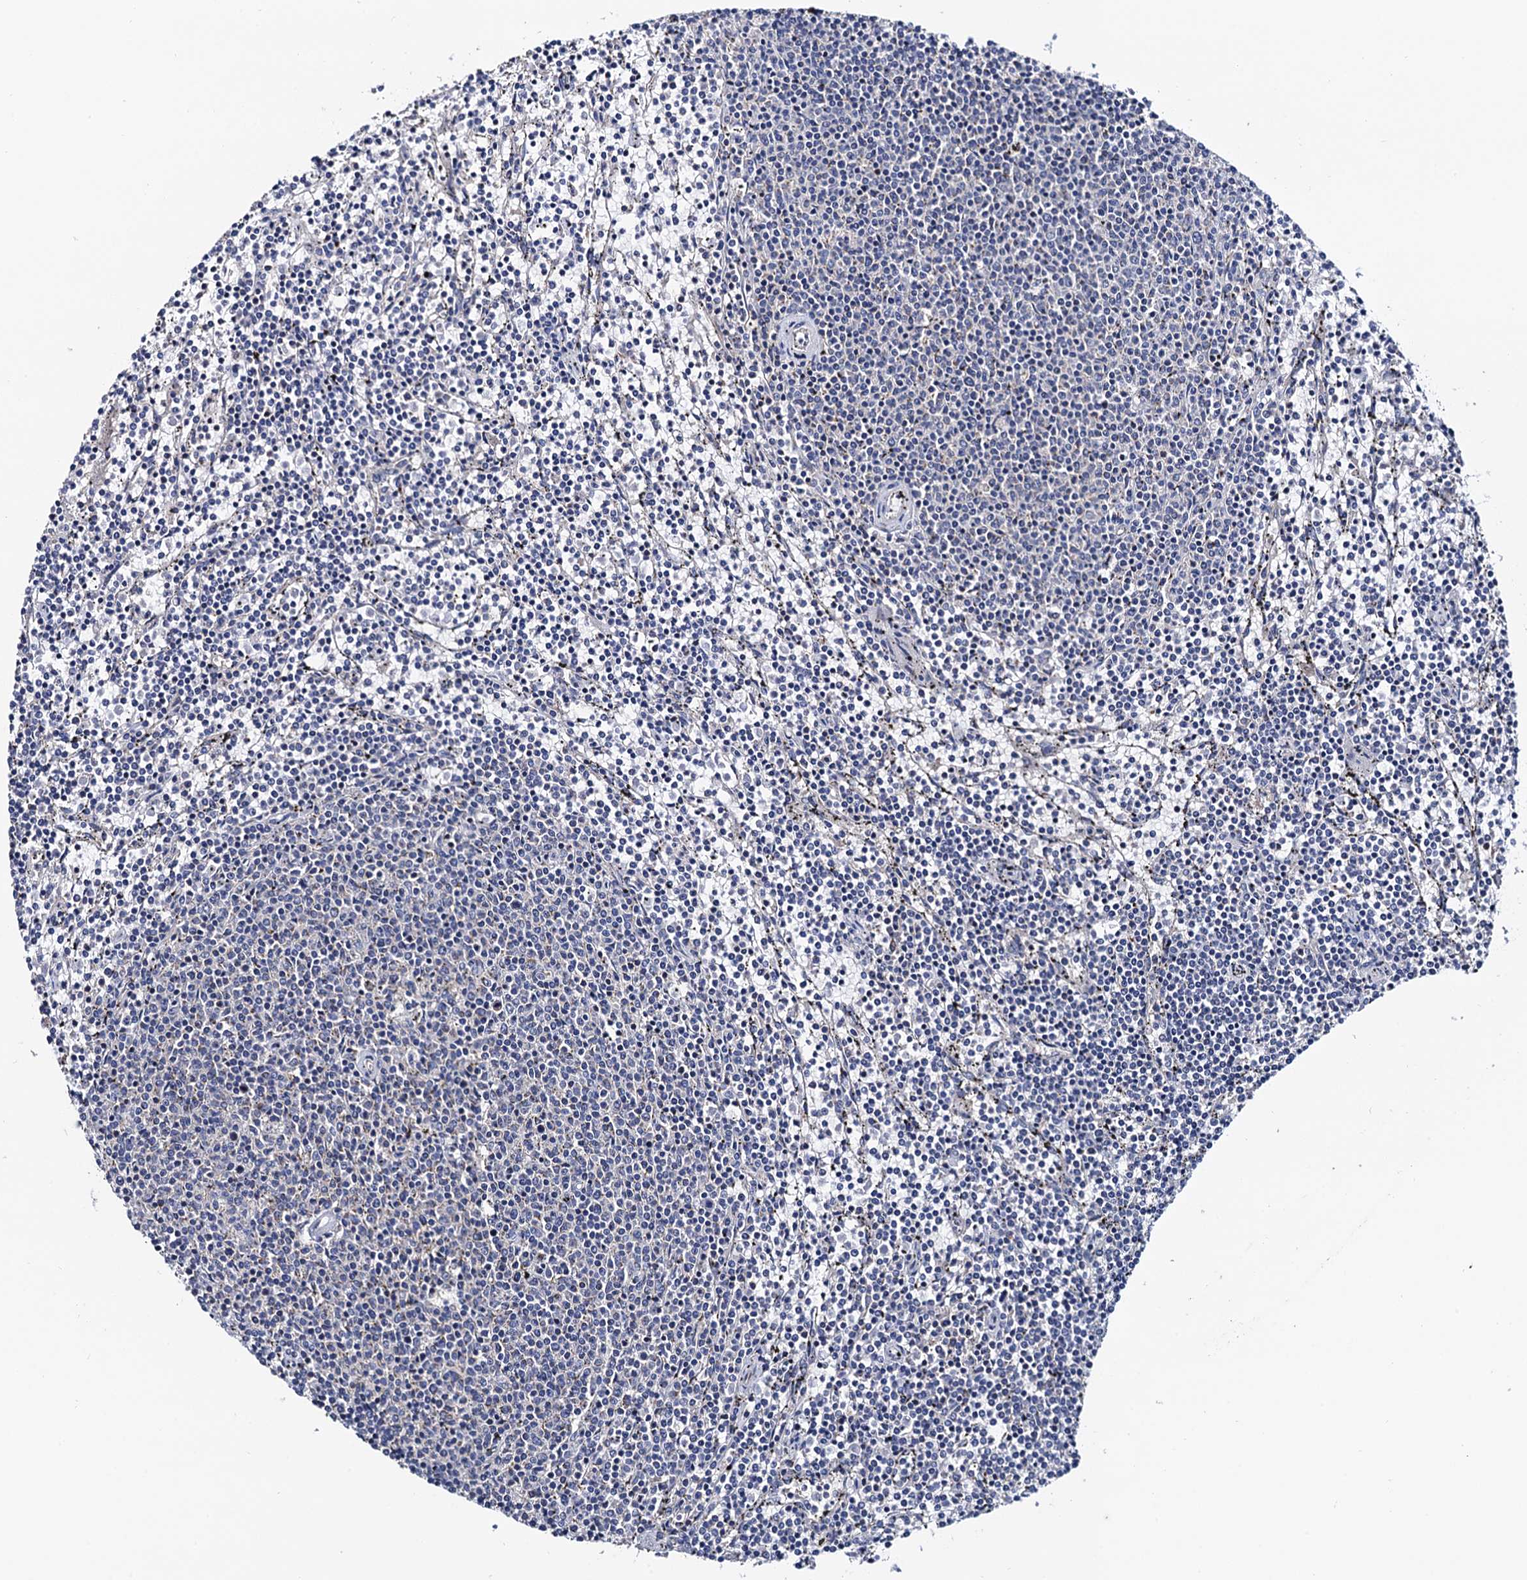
{"staining": {"intensity": "negative", "quantity": "none", "location": "none"}, "tissue": "lymphoma", "cell_type": "Tumor cells", "image_type": "cancer", "snomed": [{"axis": "morphology", "description": "Malignant lymphoma, non-Hodgkin's type, Low grade"}, {"axis": "topography", "description": "Spleen"}], "caption": "Immunohistochemical staining of human lymphoma reveals no significant expression in tumor cells. (Stains: DAB (3,3'-diaminobenzidine) immunohistochemistry with hematoxylin counter stain, Microscopy: brightfield microscopy at high magnification).", "gene": "MRPL48", "patient": {"sex": "female", "age": 50}}